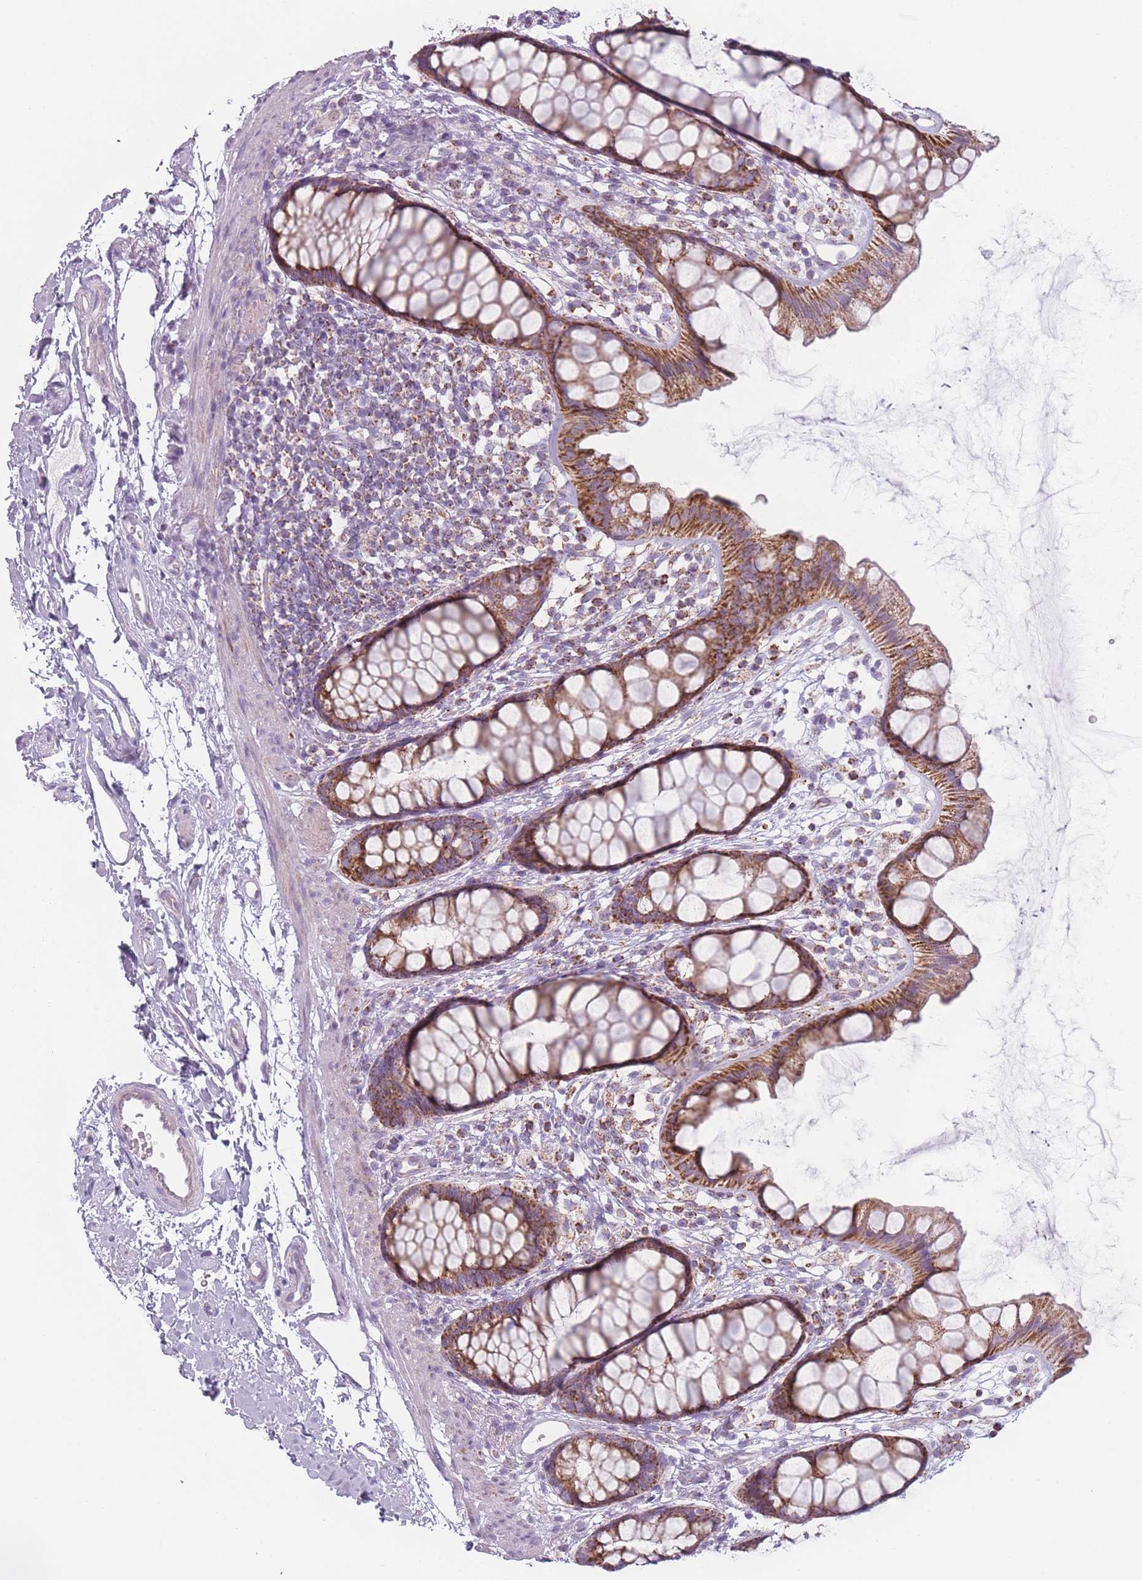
{"staining": {"intensity": "strong", "quantity": ">75%", "location": "cytoplasmic/membranous"}, "tissue": "rectum", "cell_type": "Glandular cells", "image_type": "normal", "snomed": [{"axis": "morphology", "description": "Normal tissue, NOS"}, {"axis": "topography", "description": "Rectum"}], "caption": "Immunohistochemical staining of benign human rectum demonstrates high levels of strong cytoplasmic/membranous expression in about >75% of glandular cells.", "gene": "DCHS1", "patient": {"sex": "female", "age": 65}}